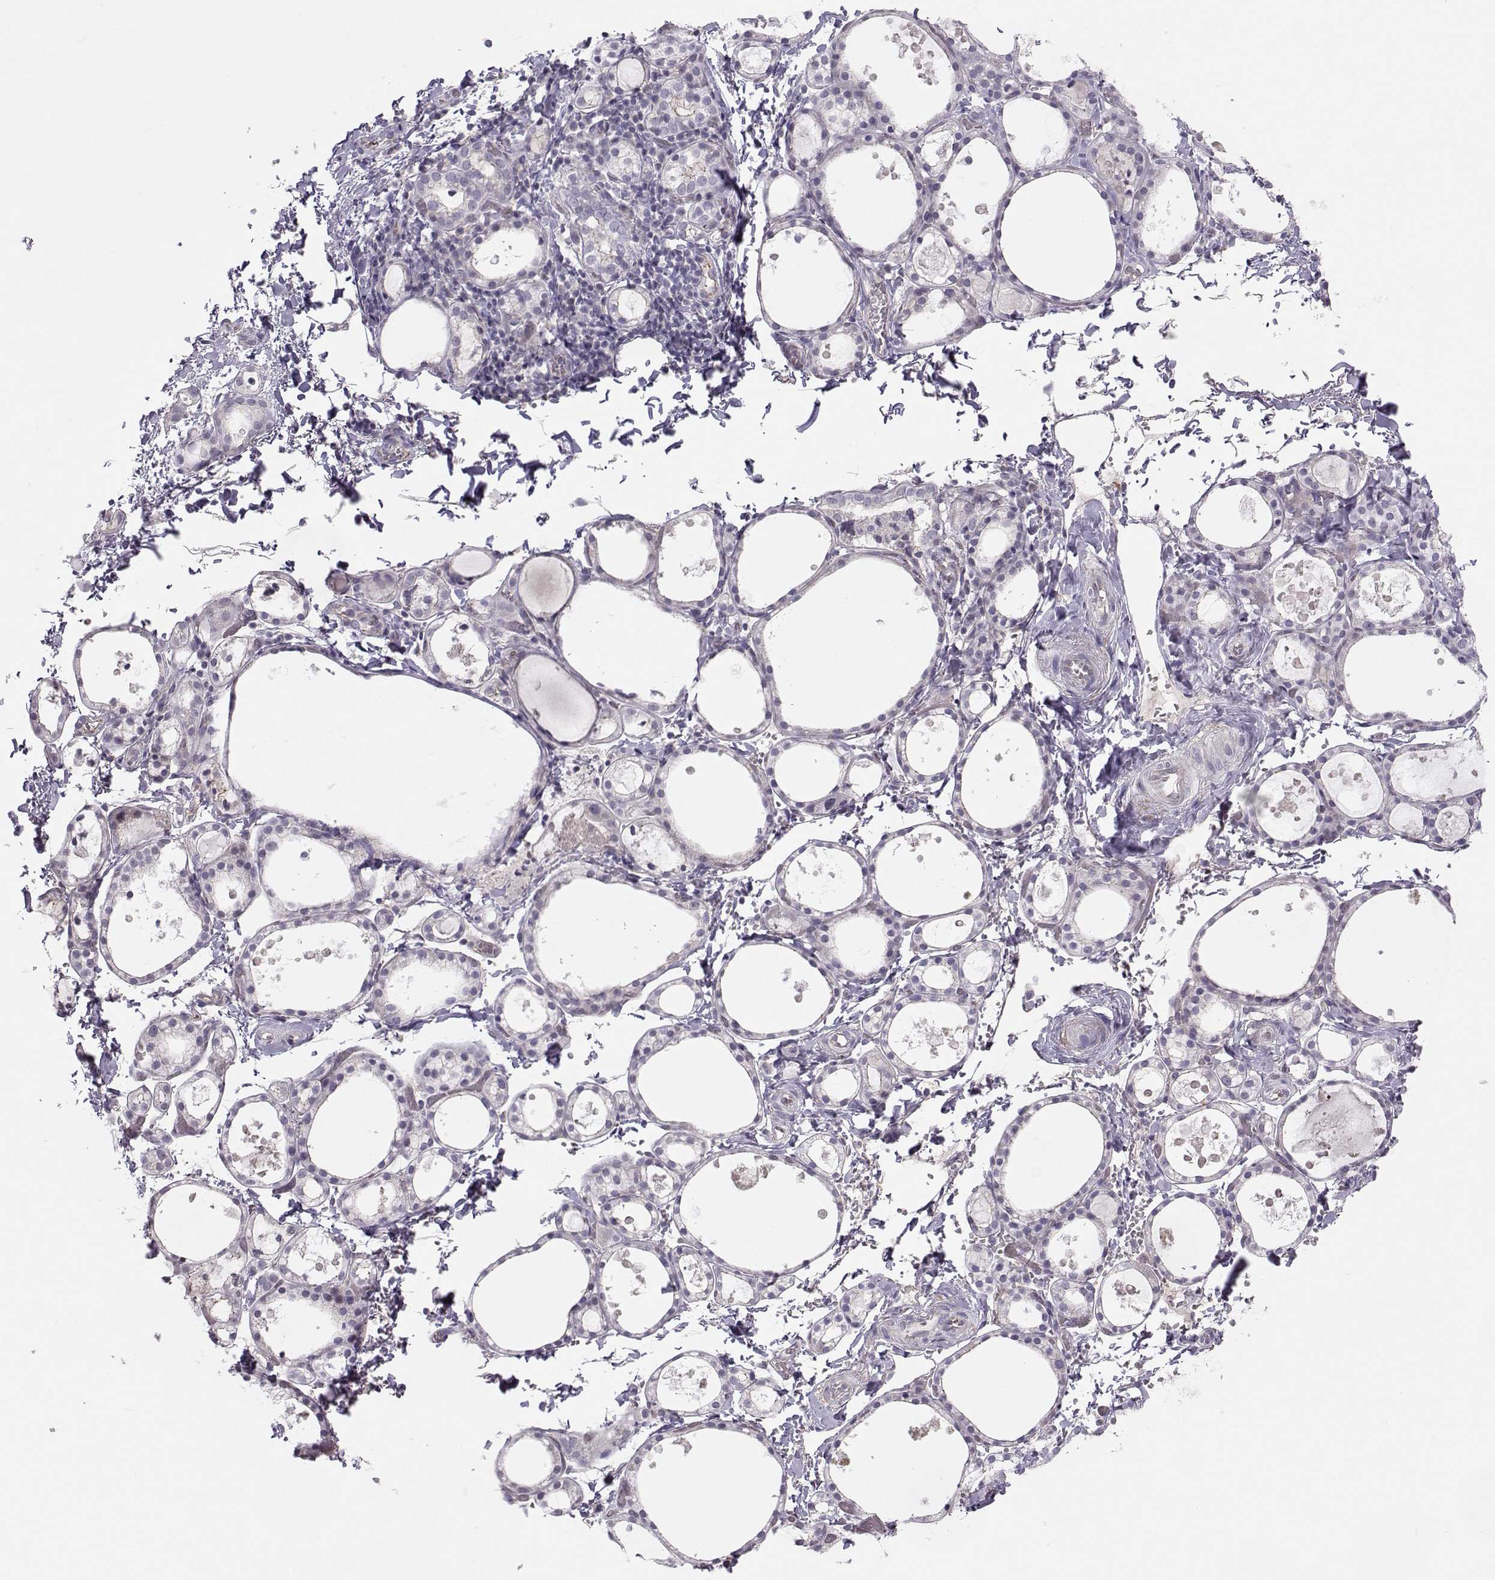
{"staining": {"intensity": "moderate", "quantity": "<25%", "location": "cytoplasmic/membranous"}, "tissue": "thyroid gland", "cell_type": "Glandular cells", "image_type": "normal", "snomed": [{"axis": "morphology", "description": "Normal tissue, NOS"}, {"axis": "topography", "description": "Thyroid gland"}], "caption": "A histopathology image showing moderate cytoplasmic/membranous positivity in approximately <25% of glandular cells in normal thyroid gland, as visualized by brown immunohistochemical staining.", "gene": "MAST1", "patient": {"sex": "male", "age": 68}}